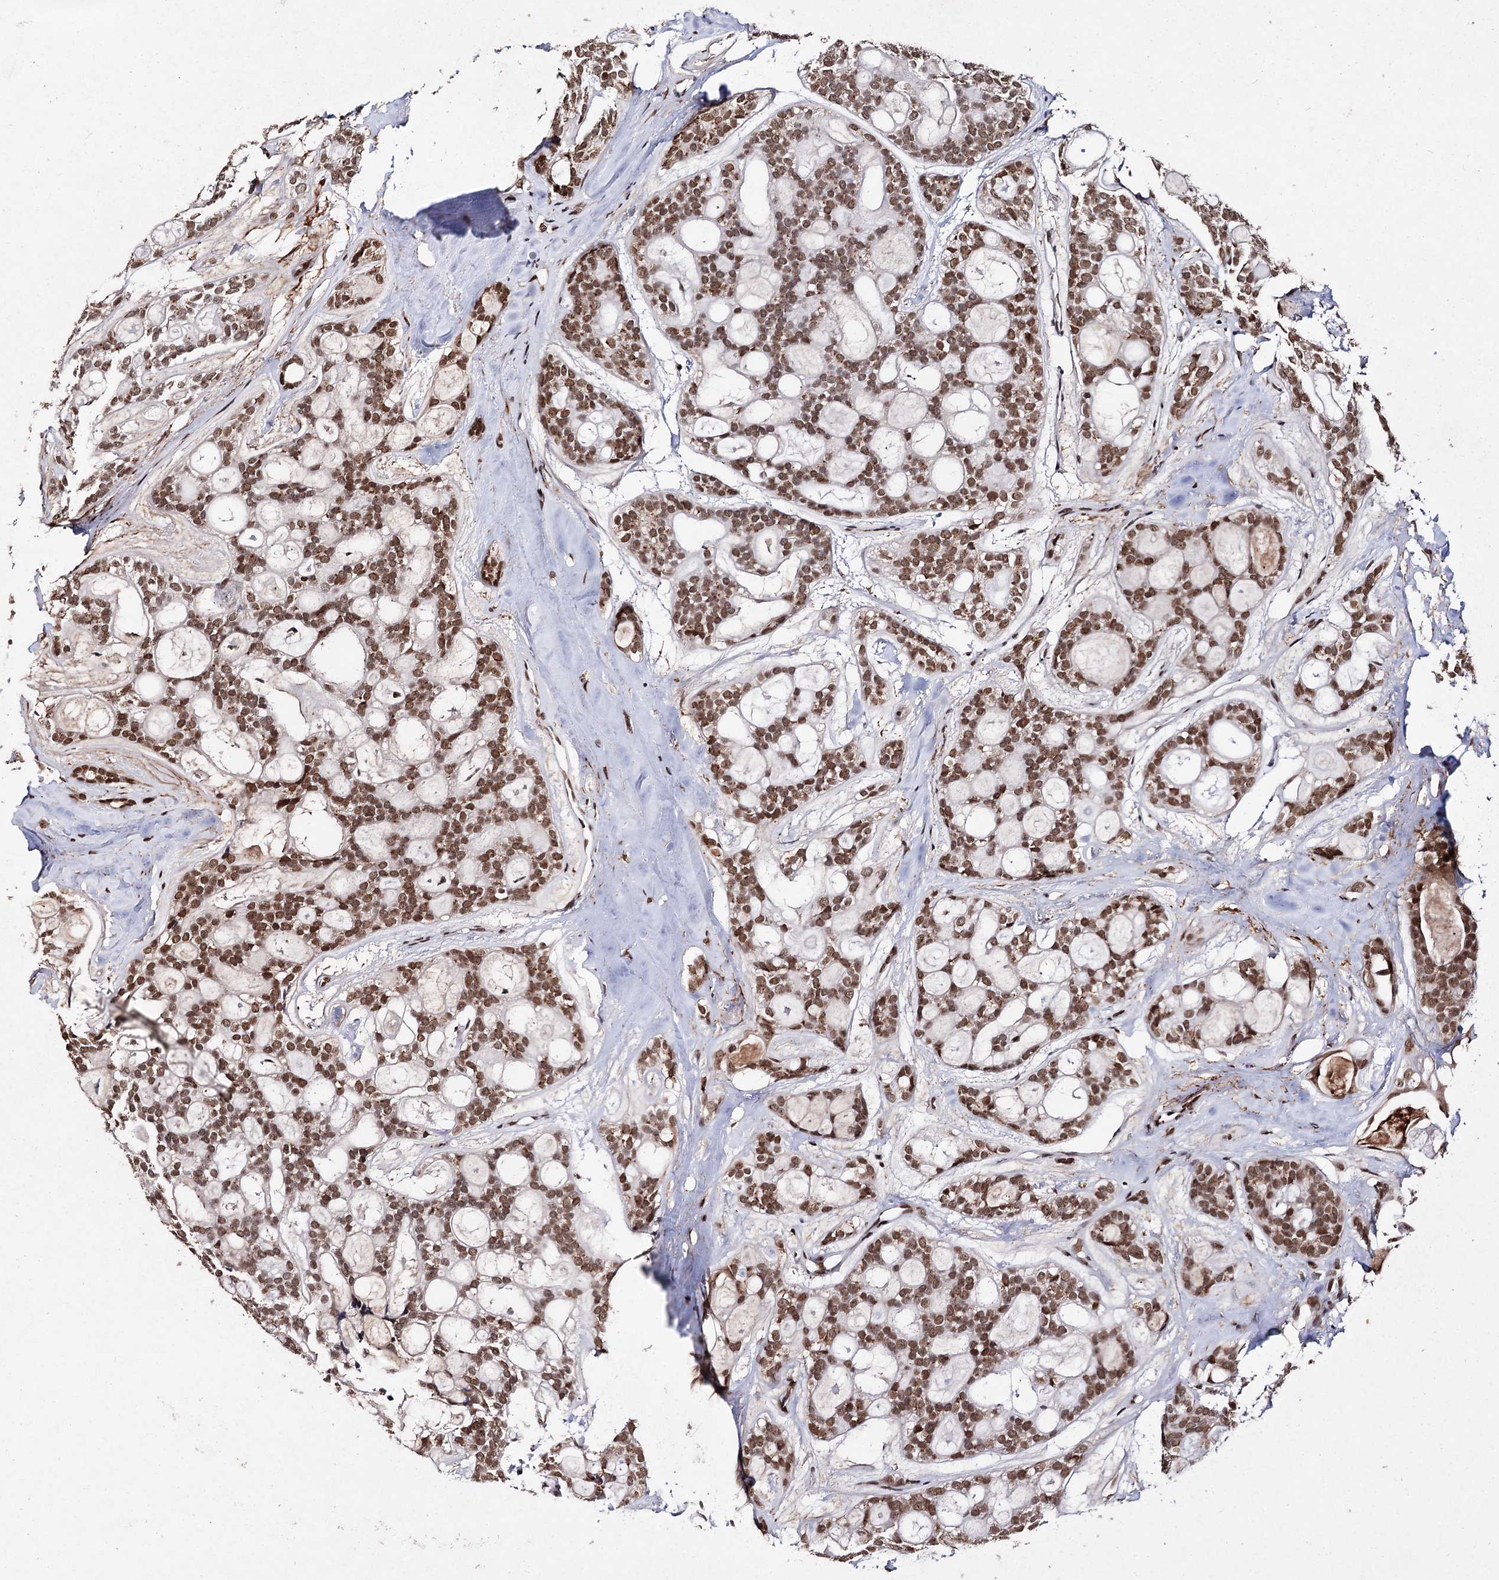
{"staining": {"intensity": "moderate", "quantity": ">75%", "location": "nuclear"}, "tissue": "head and neck cancer", "cell_type": "Tumor cells", "image_type": "cancer", "snomed": [{"axis": "morphology", "description": "Adenocarcinoma, NOS"}, {"axis": "topography", "description": "Head-Neck"}], "caption": "Protein expression analysis of adenocarcinoma (head and neck) exhibits moderate nuclear expression in approximately >75% of tumor cells.", "gene": "MATR3", "patient": {"sex": "male", "age": 66}}